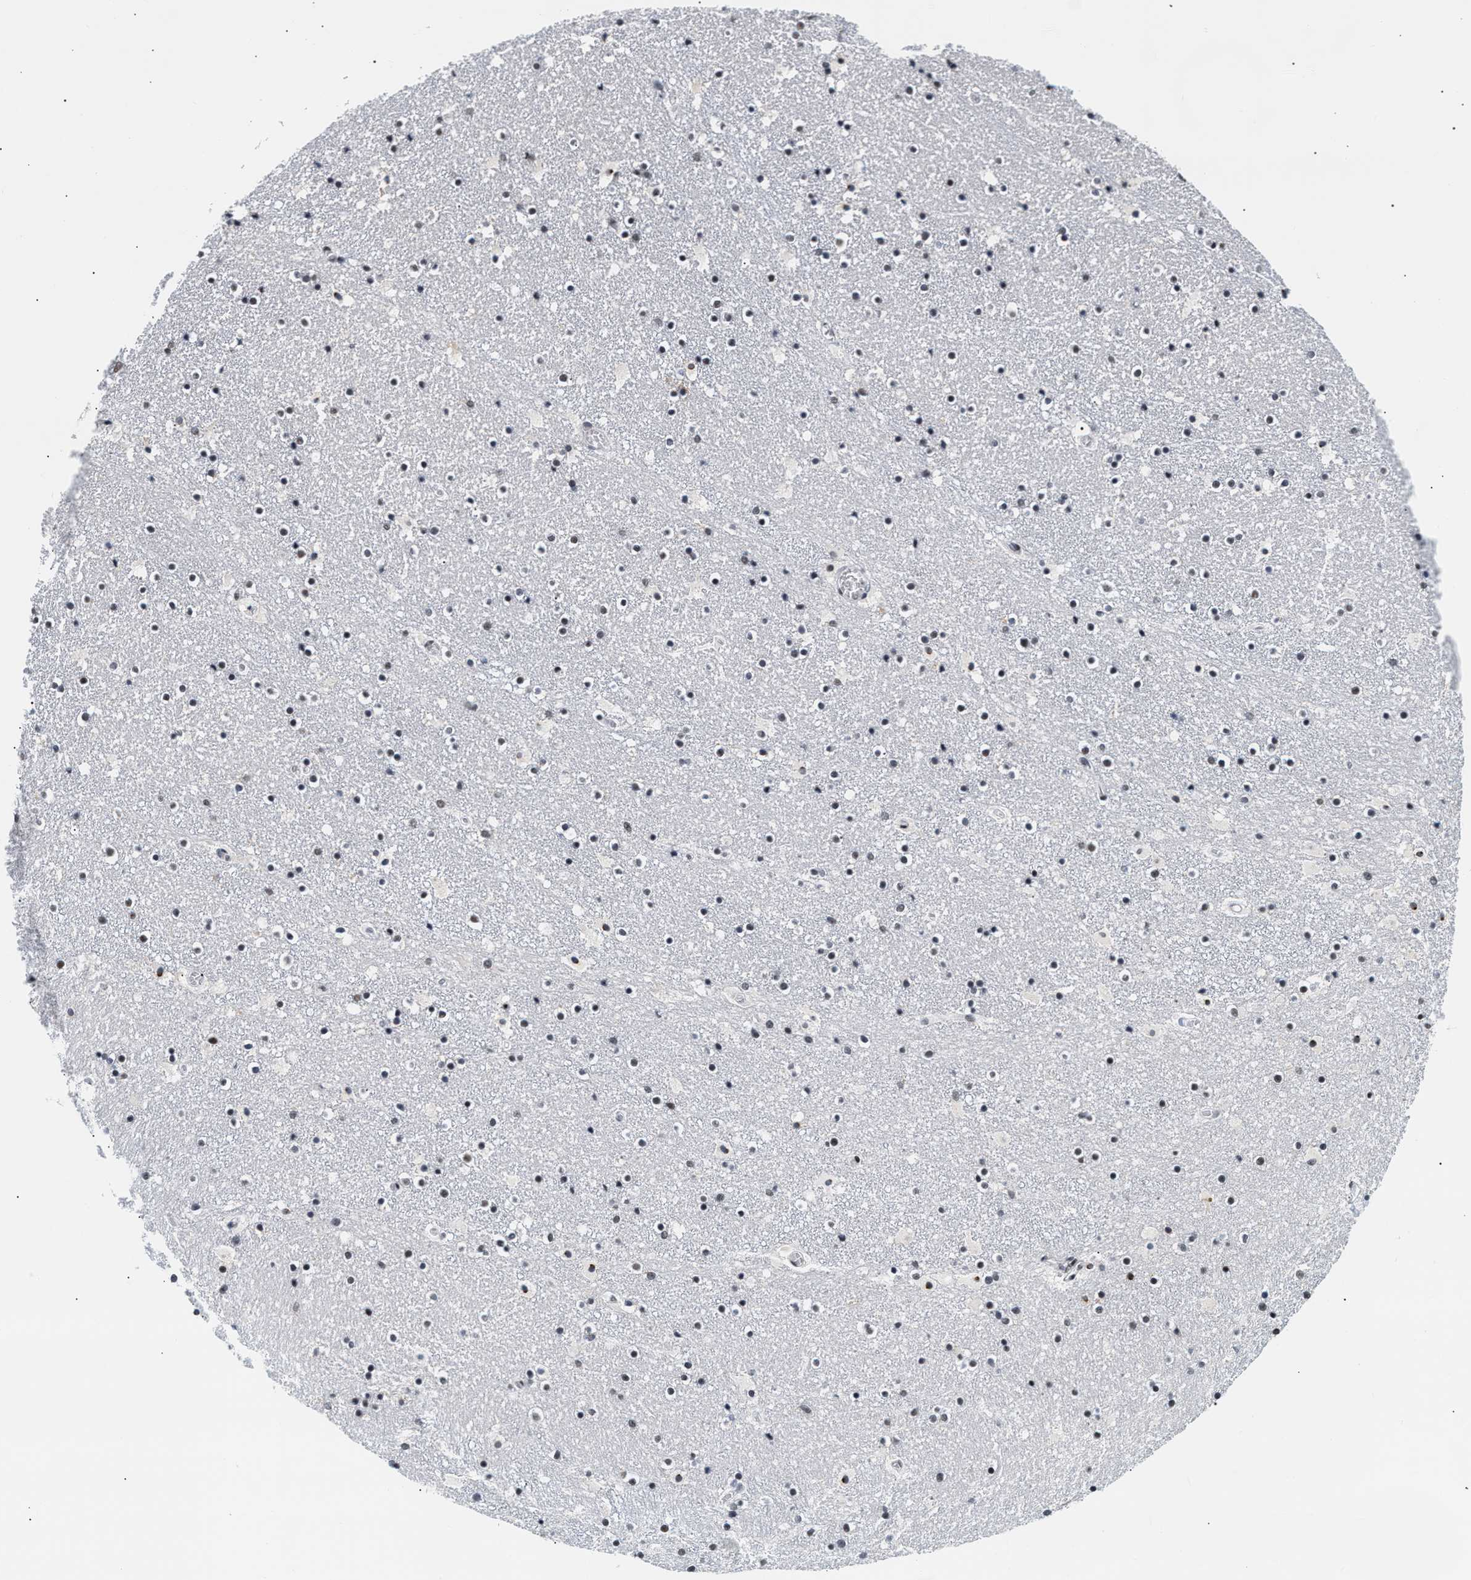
{"staining": {"intensity": "moderate", "quantity": "<25%", "location": "nuclear"}, "tissue": "caudate", "cell_type": "Glial cells", "image_type": "normal", "snomed": [{"axis": "morphology", "description": "Normal tissue, NOS"}, {"axis": "topography", "description": "Lateral ventricle wall"}], "caption": "Immunohistochemical staining of benign caudate demonstrates moderate nuclear protein positivity in approximately <25% of glial cells.", "gene": "THOC1", "patient": {"sex": "male", "age": 45}}